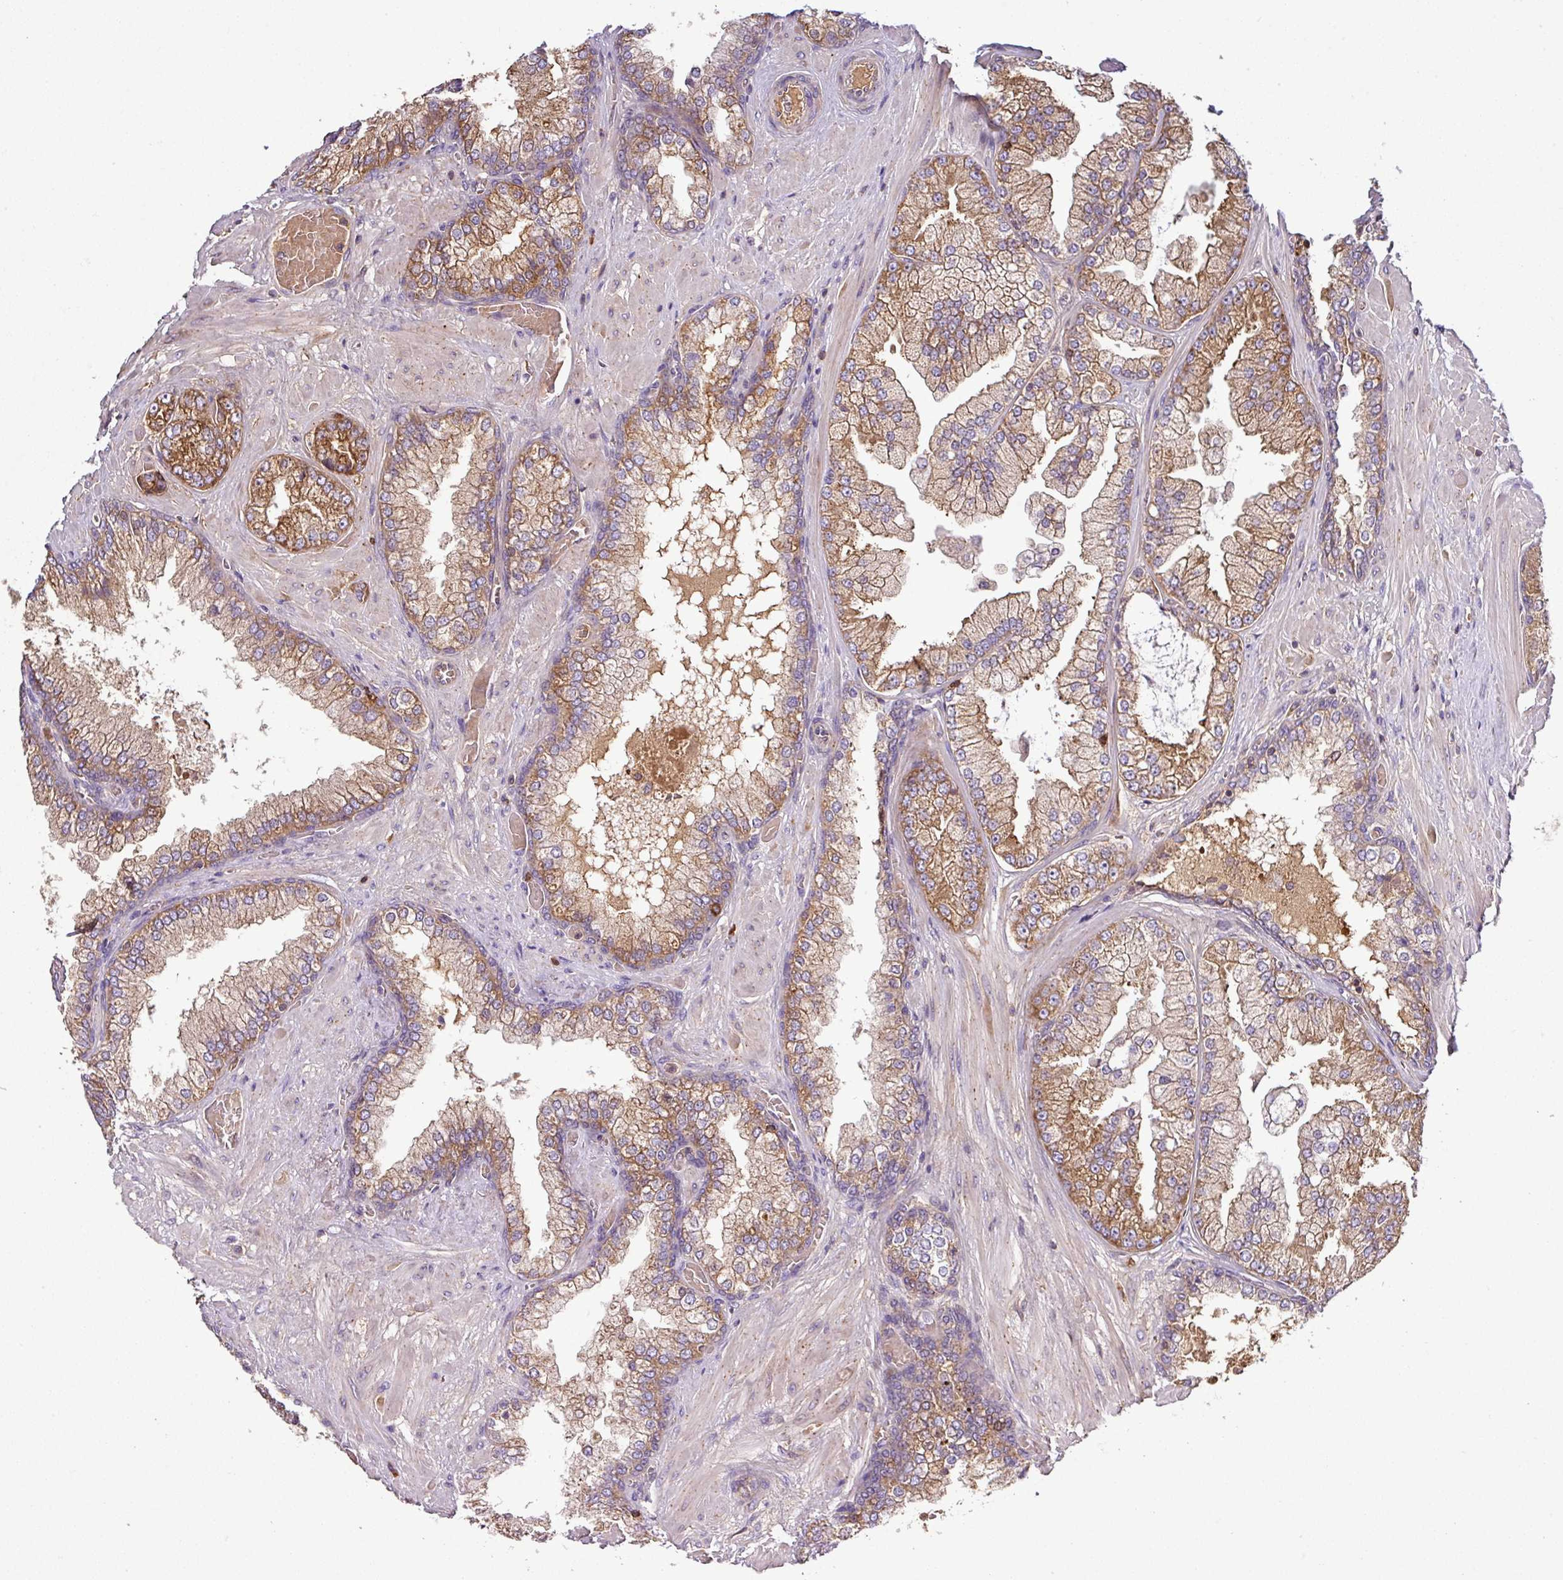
{"staining": {"intensity": "moderate", "quantity": ">75%", "location": "cytoplasmic/membranous"}, "tissue": "prostate cancer", "cell_type": "Tumor cells", "image_type": "cancer", "snomed": [{"axis": "morphology", "description": "Adenocarcinoma, Low grade"}, {"axis": "topography", "description": "Prostate"}], "caption": "Protein expression analysis of prostate adenocarcinoma (low-grade) demonstrates moderate cytoplasmic/membranous positivity in approximately >75% of tumor cells.", "gene": "LRRC74B", "patient": {"sex": "male", "age": 57}}